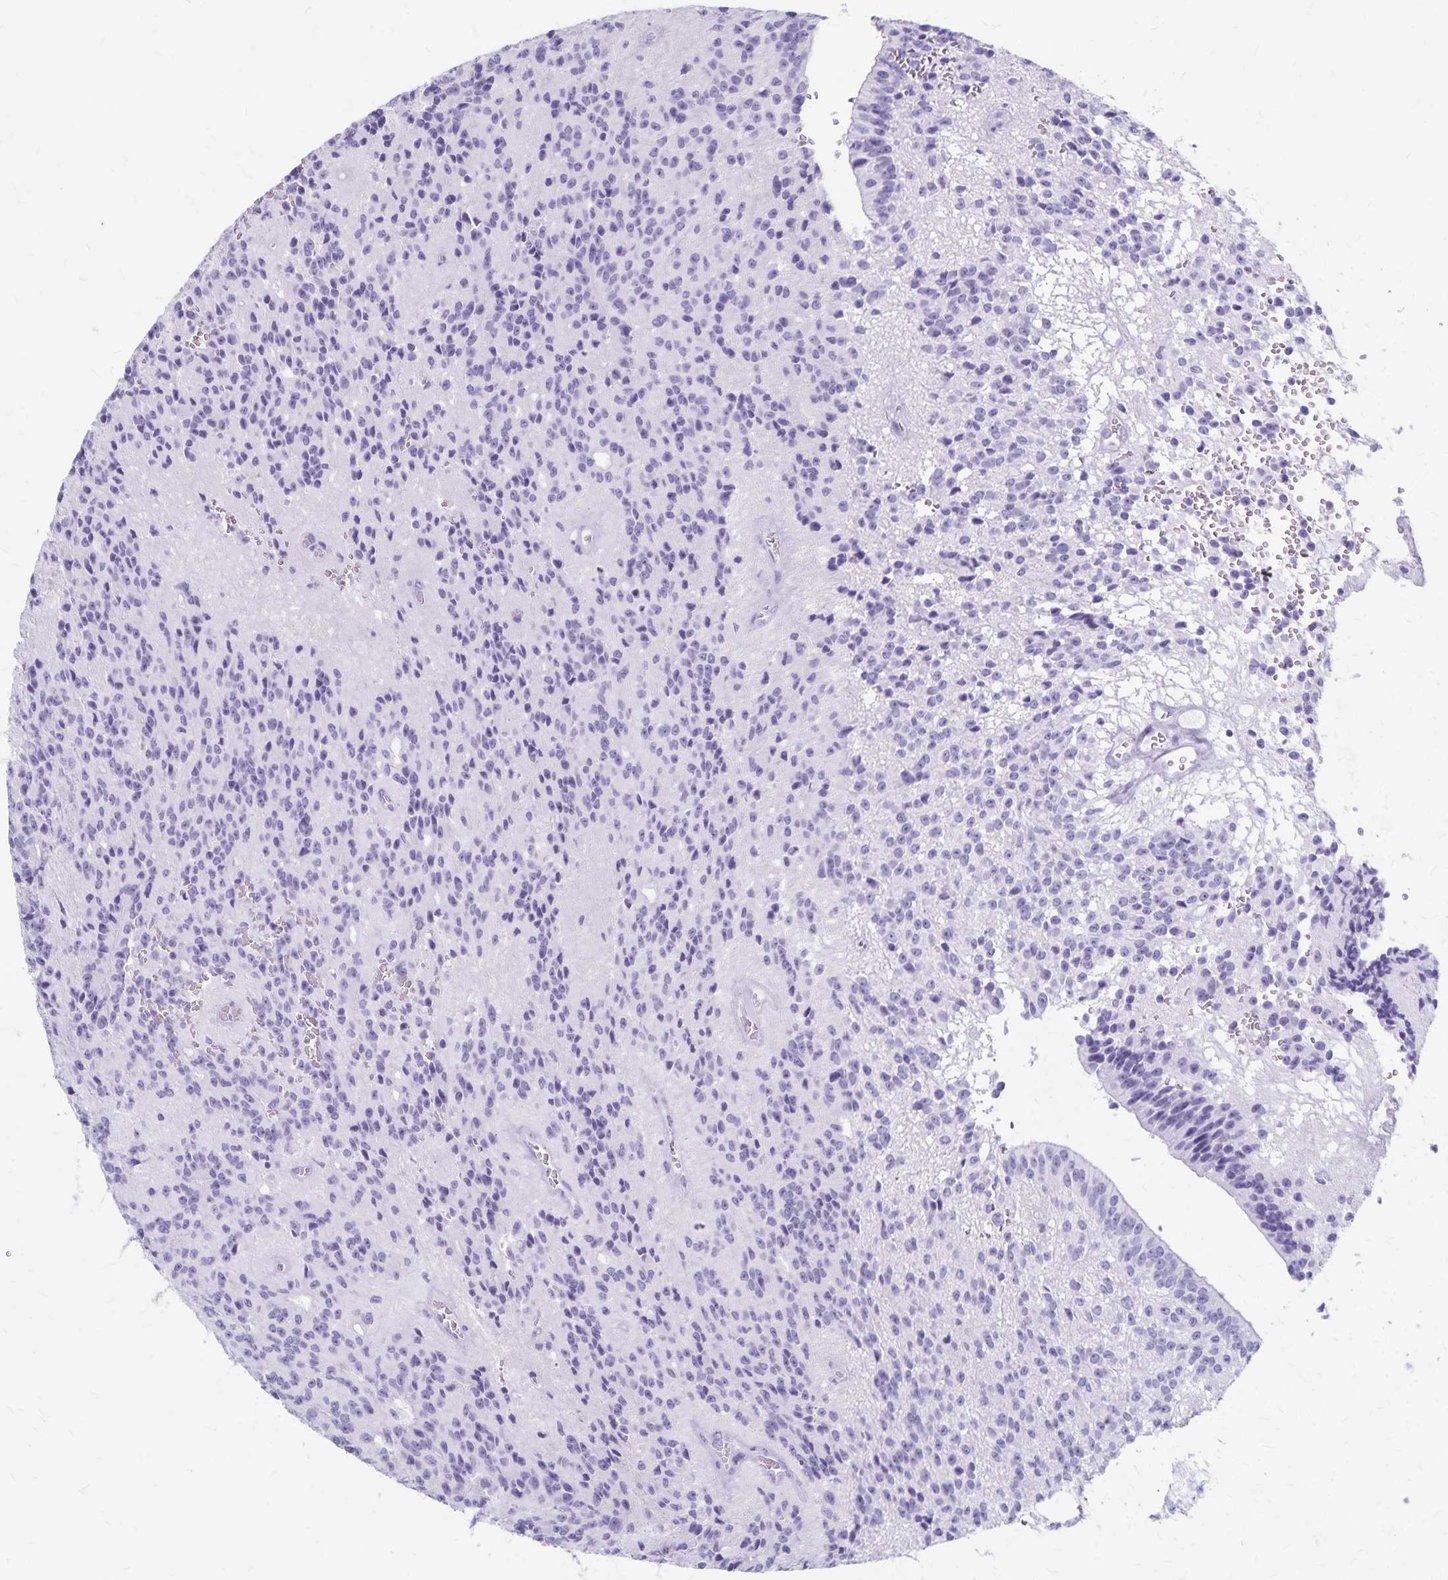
{"staining": {"intensity": "negative", "quantity": "none", "location": "none"}, "tissue": "glioma", "cell_type": "Tumor cells", "image_type": "cancer", "snomed": [{"axis": "morphology", "description": "Glioma, malignant, Low grade"}, {"axis": "topography", "description": "Brain"}], "caption": "Tumor cells show no significant positivity in low-grade glioma (malignant). (Stains: DAB IHC with hematoxylin counter stain, Microscopy: brightfield microscopy at high magnification).", "gene": "GPBAR1", "patient": {"sex": "male", "age": 31}}